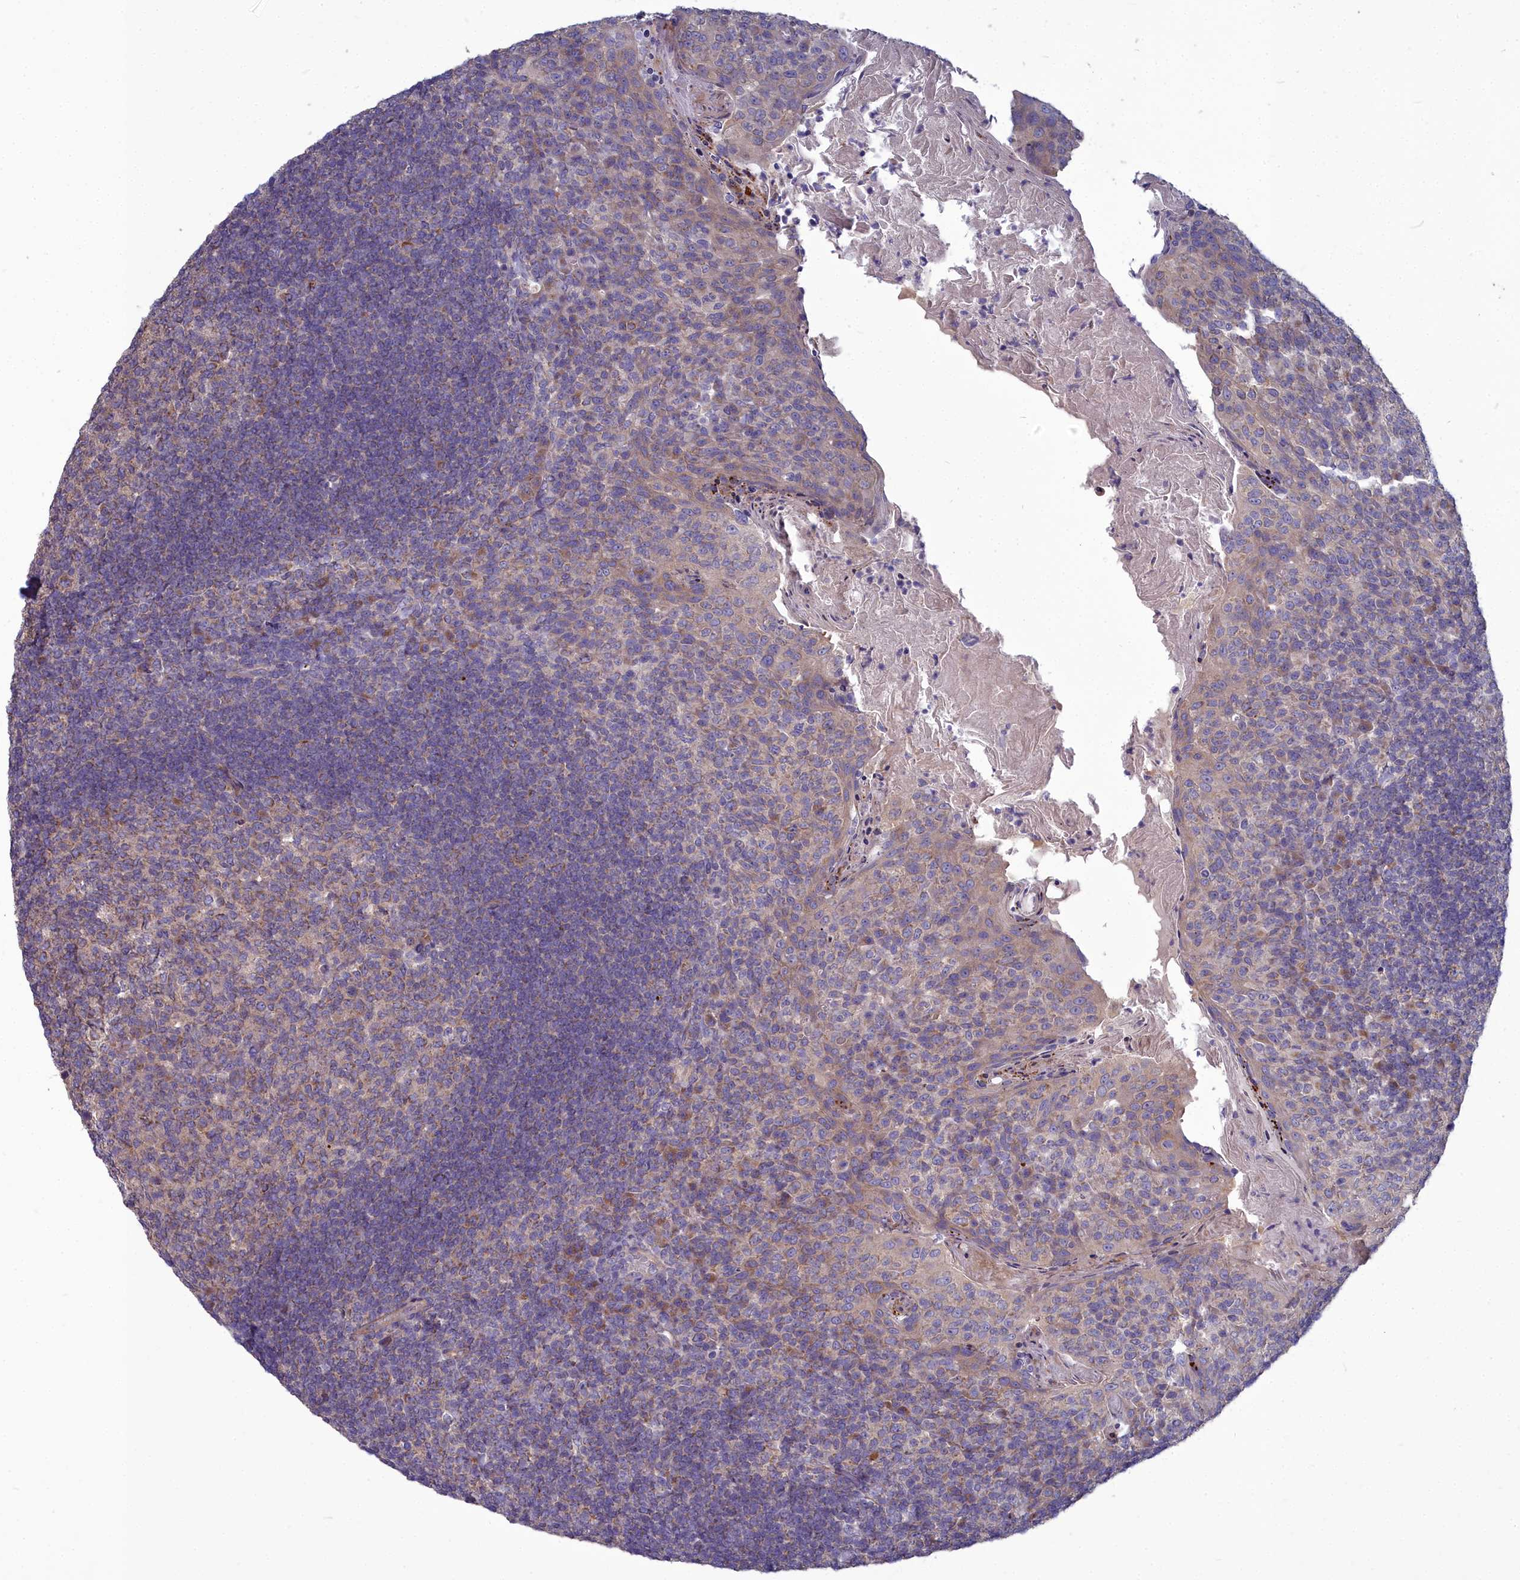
{"staining": {"intensity": "weak", "quantity": "25%-75%", "location": "cytoplasmic/membranous"}, "tissue": "tonsil", "cell_type": "Germinal center cells", "image_type": "normal", "snomed": [{"axis": "morphology", "description": "Normal tissue, NOS"}, {"axis": "topography", "description": "Tonsil"}], "caption": "An immunohistochemistry (IHC) photomicrograph of normal tissue is shown. Protein staining in brown labels weak cytoplasmic/membranous positivity in tonsil within germinal center cells.", "gene": "COX20", "patient": {"sex": "female", "age": 10}}